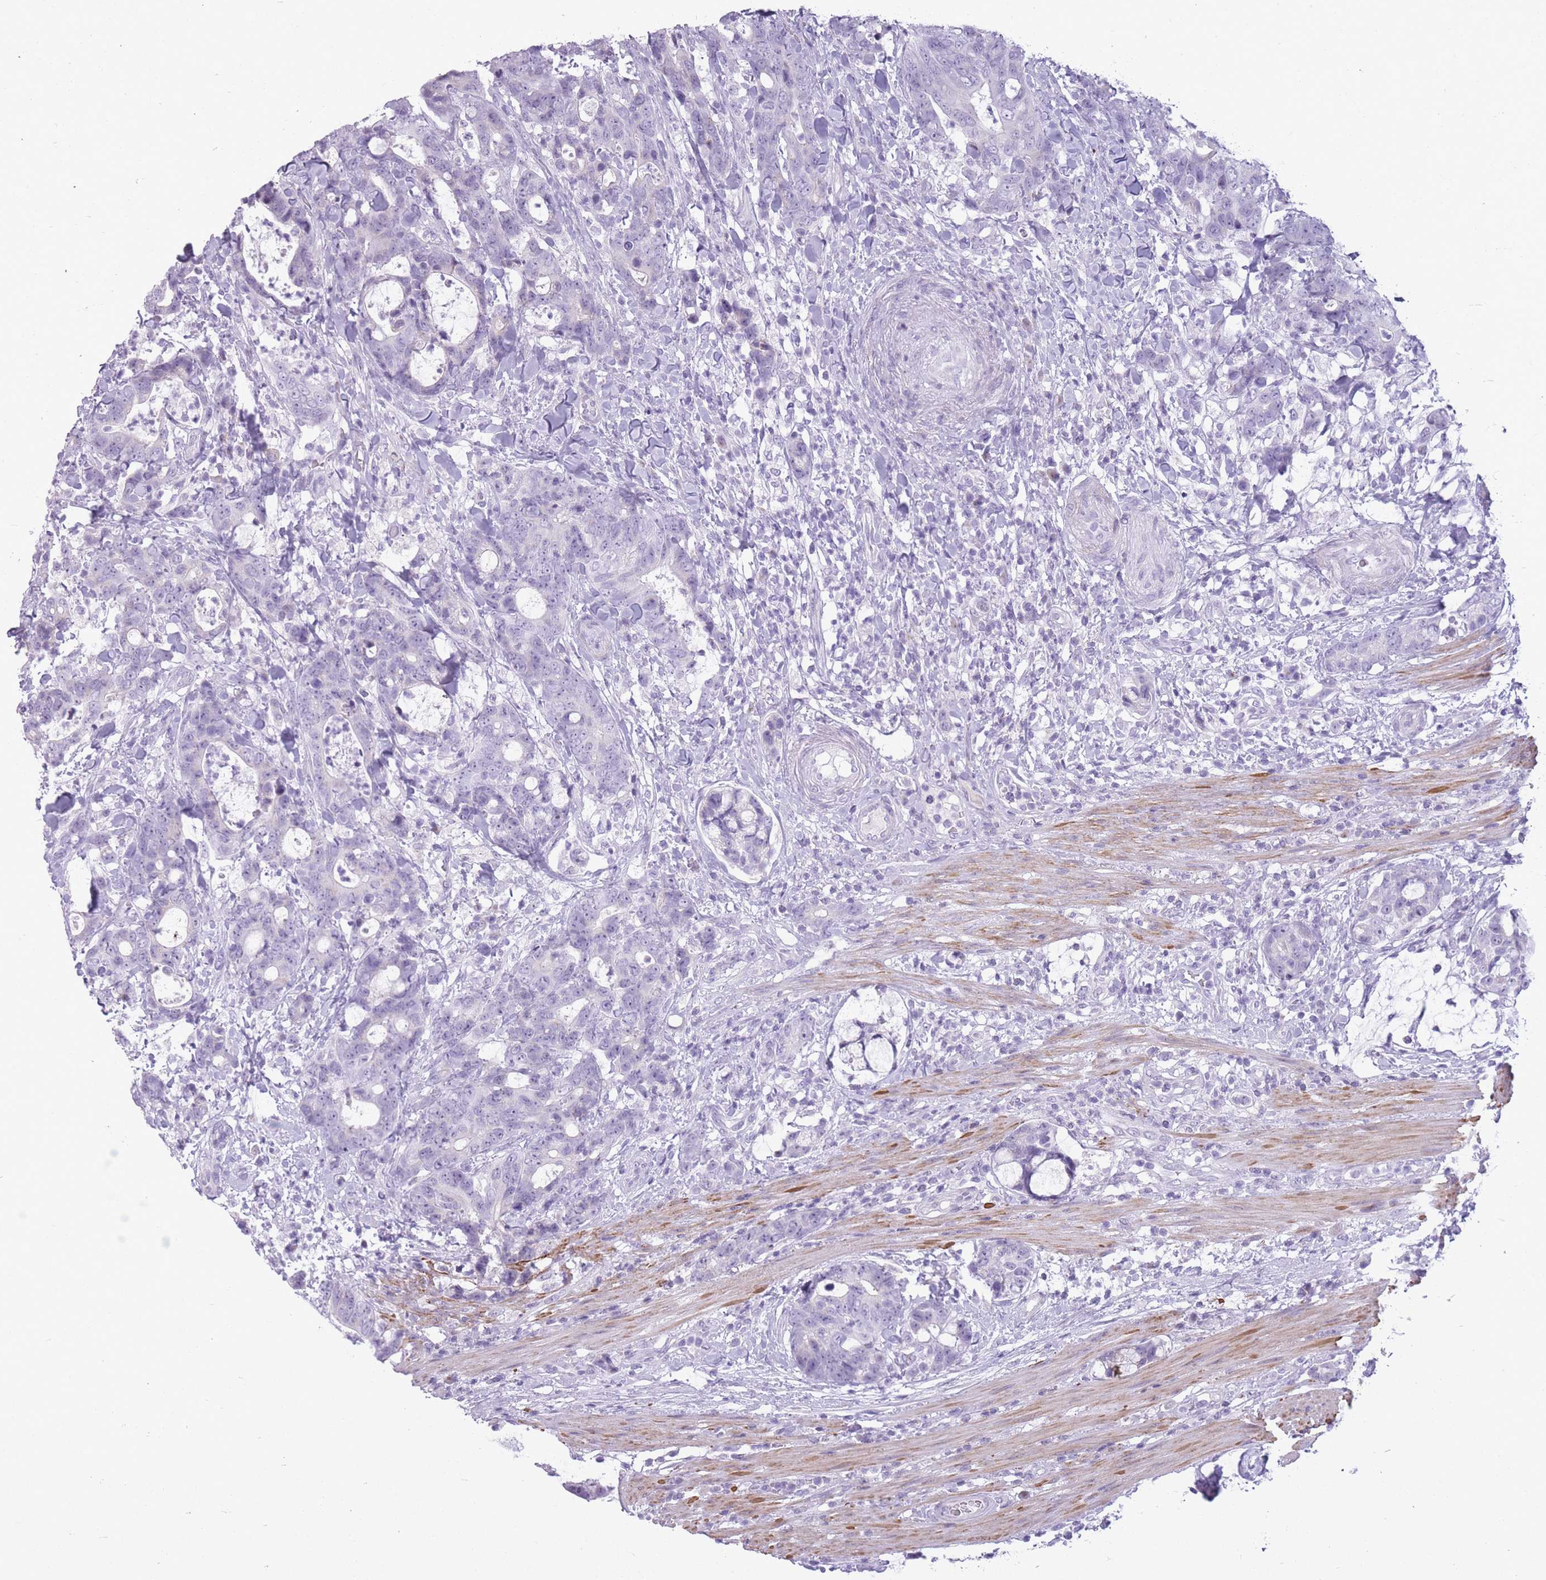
{"staining": {"intensity": "negative", "quantity": "none", "location": "none"}, "tissue": "colorectal cancer", "cell_type": "Tumor cells", "image_type": "cancer", "snomed": [{"axis": "morphology", "description": "Adenocarcinoma, NOS"}, {"axis": "topography", "description": "Colon"}], "caption": "Immunohistochemistry (IHC) micrograph of neoplastic tissue: colorectal cancer (adenocarcinoma) stained with DAB (3,3'-diaminobenzidine) displays no significant protein expression in tumor cells. (Immunohistochemistry, brightfield microscopy, high magnification).", "gene": "GOLGA6D", "patient": {"sex": "female", "age": 82}}